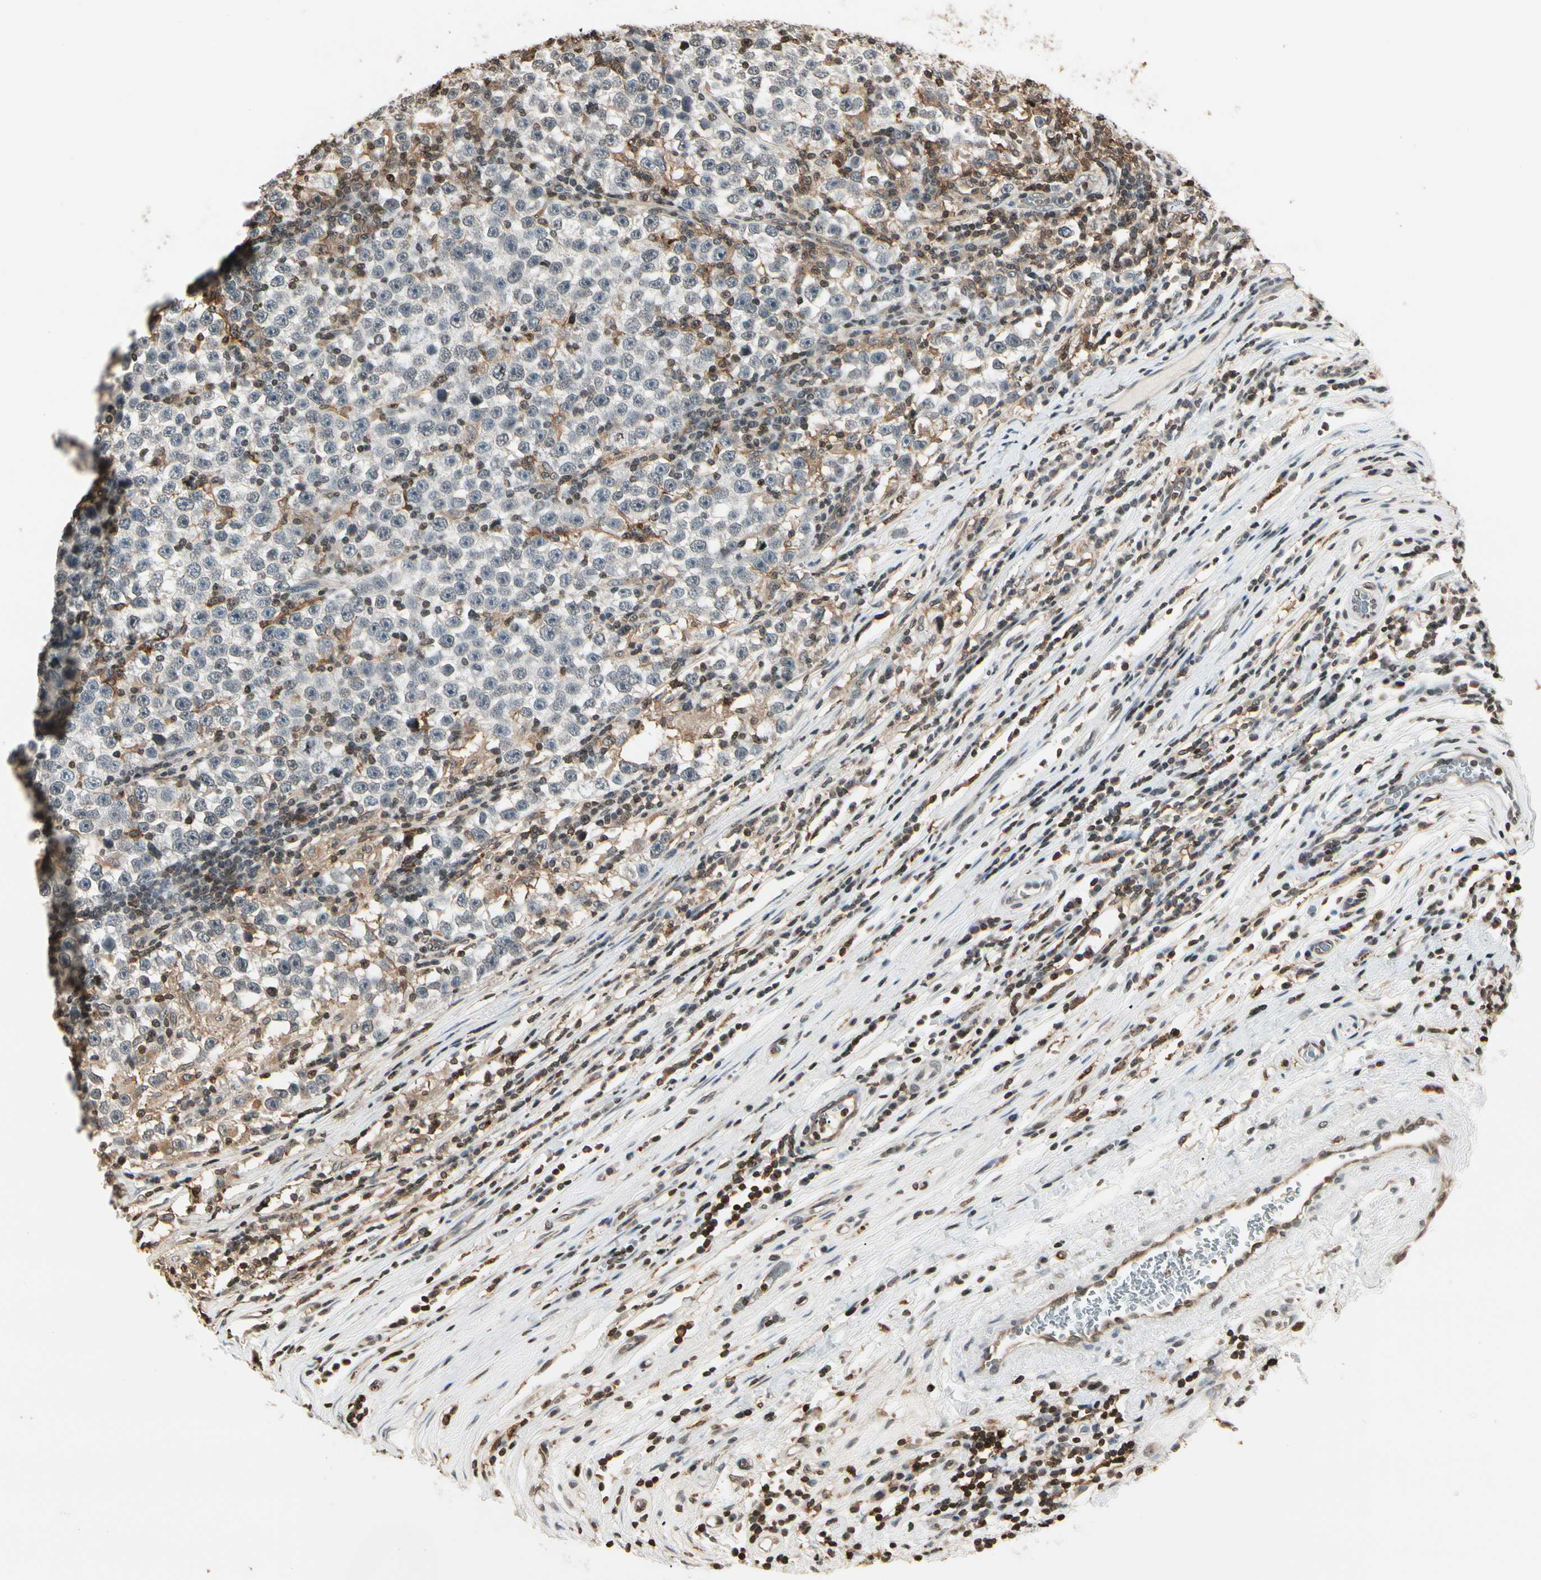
{"staining": {"intensity": "negative", "quantity": "none", "location": "none"}, "tissue": "testis cancer", "cell_type": "Tumor cells", "image_type": "cancer", "snomed": [{"axis": "morphology", "description": "Seminoma, NOS"}, {"axis": "topography", "description": "Testis"}], "caption": "This is a photomicrograph of immunohistochemistry (IHC) staining of testis cancer (seminoma), which shows no expression in tumor cells.", "gene": "FER", "patient": {"sex": "male", "age": 43}}